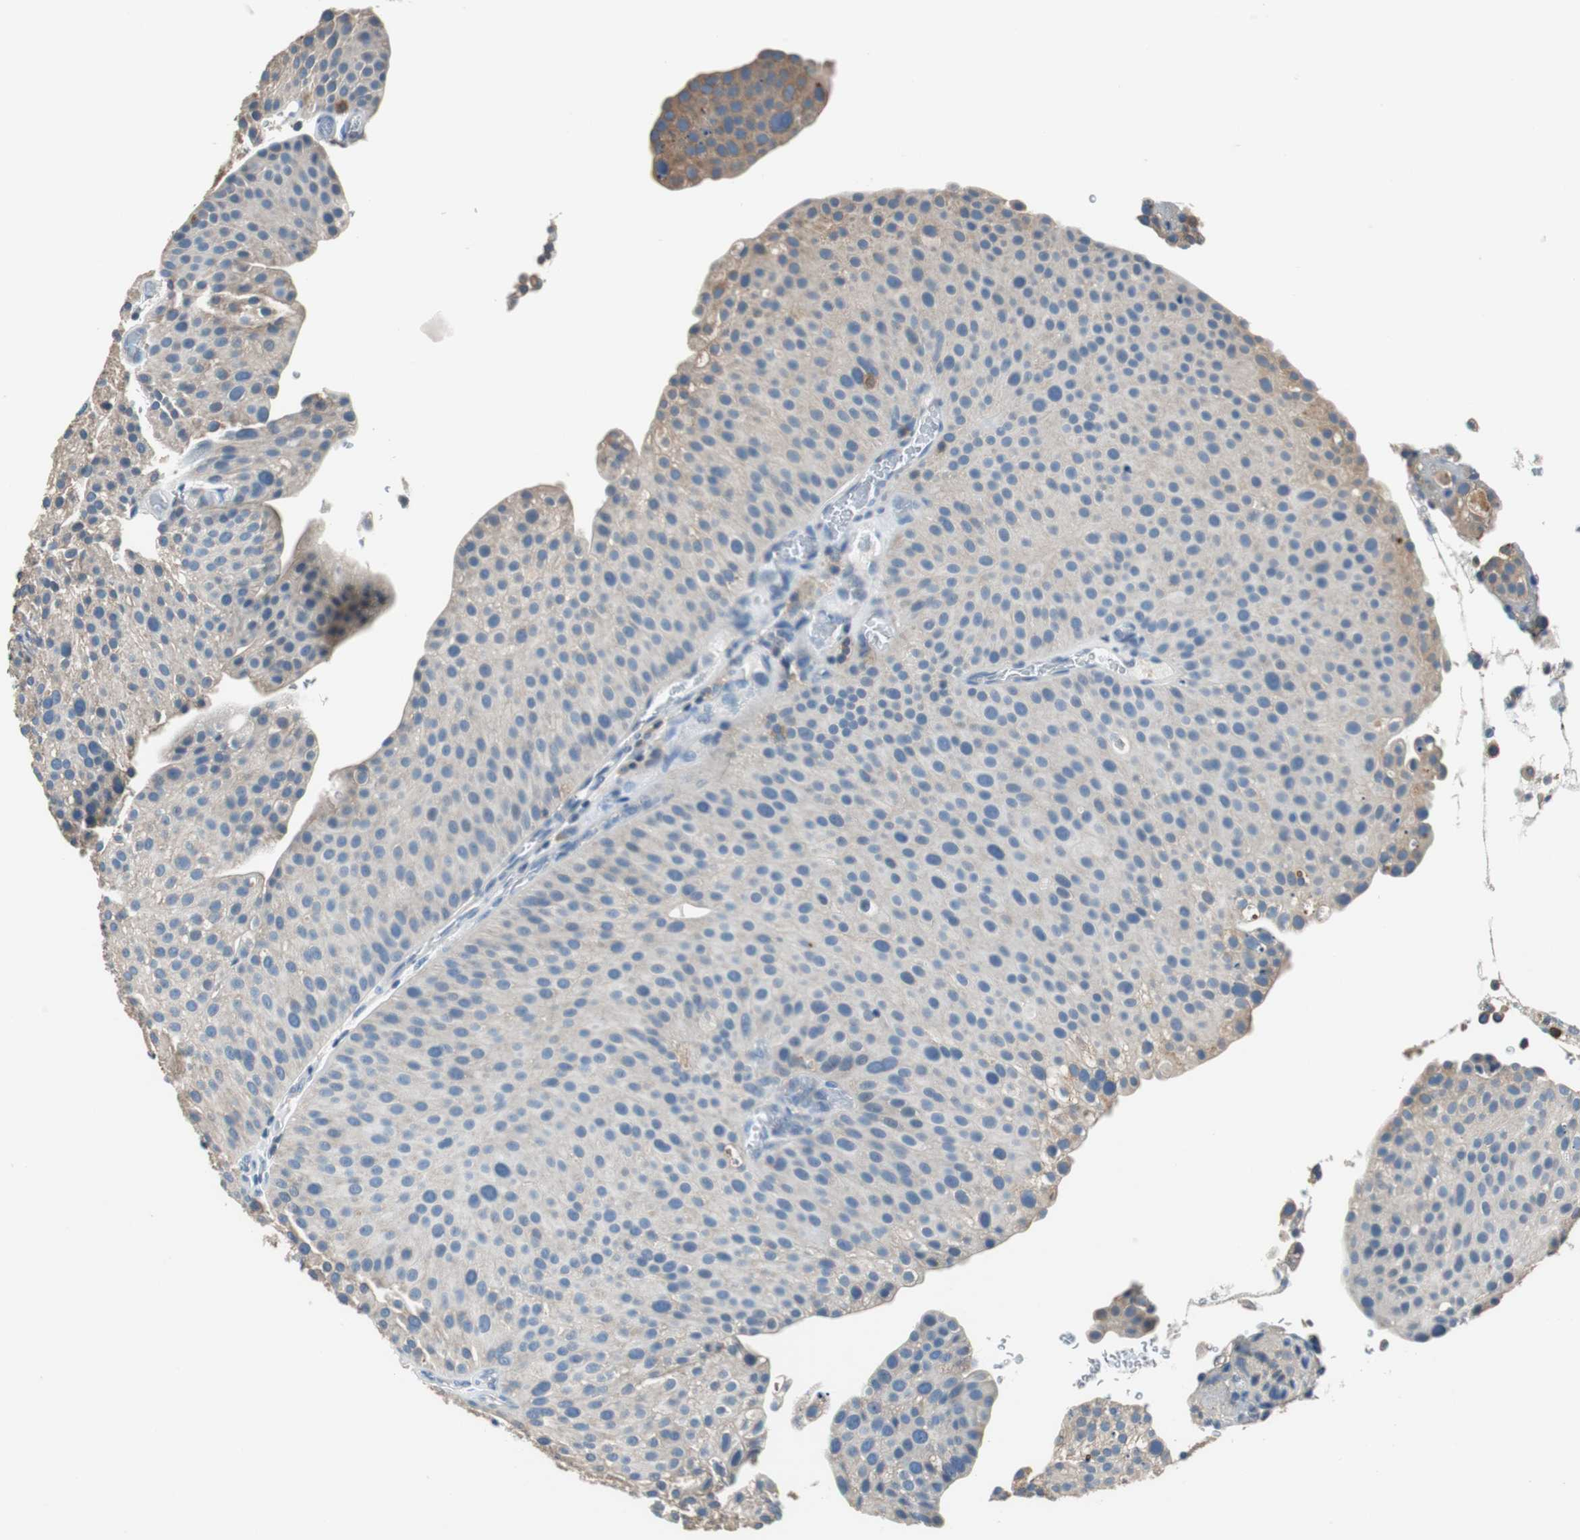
{"staining": {"intensity": "weak", "quantity": "25%-75%", "location": "cytoplasmic/membranous"}, "tissue": "urothelial cancer", "cell_type": "Tumor cells", "image_type": "cancer", "snomed": [{"axis": "morphology", "description": "Urothelial carcinoma, Low grade"}, {"axis": "topography", "description": "Smooth muscle"}, {"axis": "topography", "description": "Urinary bladder"}], "caption": "DAB immunohistochemical staining of urothelial cancer shows weak cytoplasmic/membranous protein expression in approximately 25%-75% of tumor cells.", "gene": "PRKCA", "patient": {"sex": "male", "age": 60}}